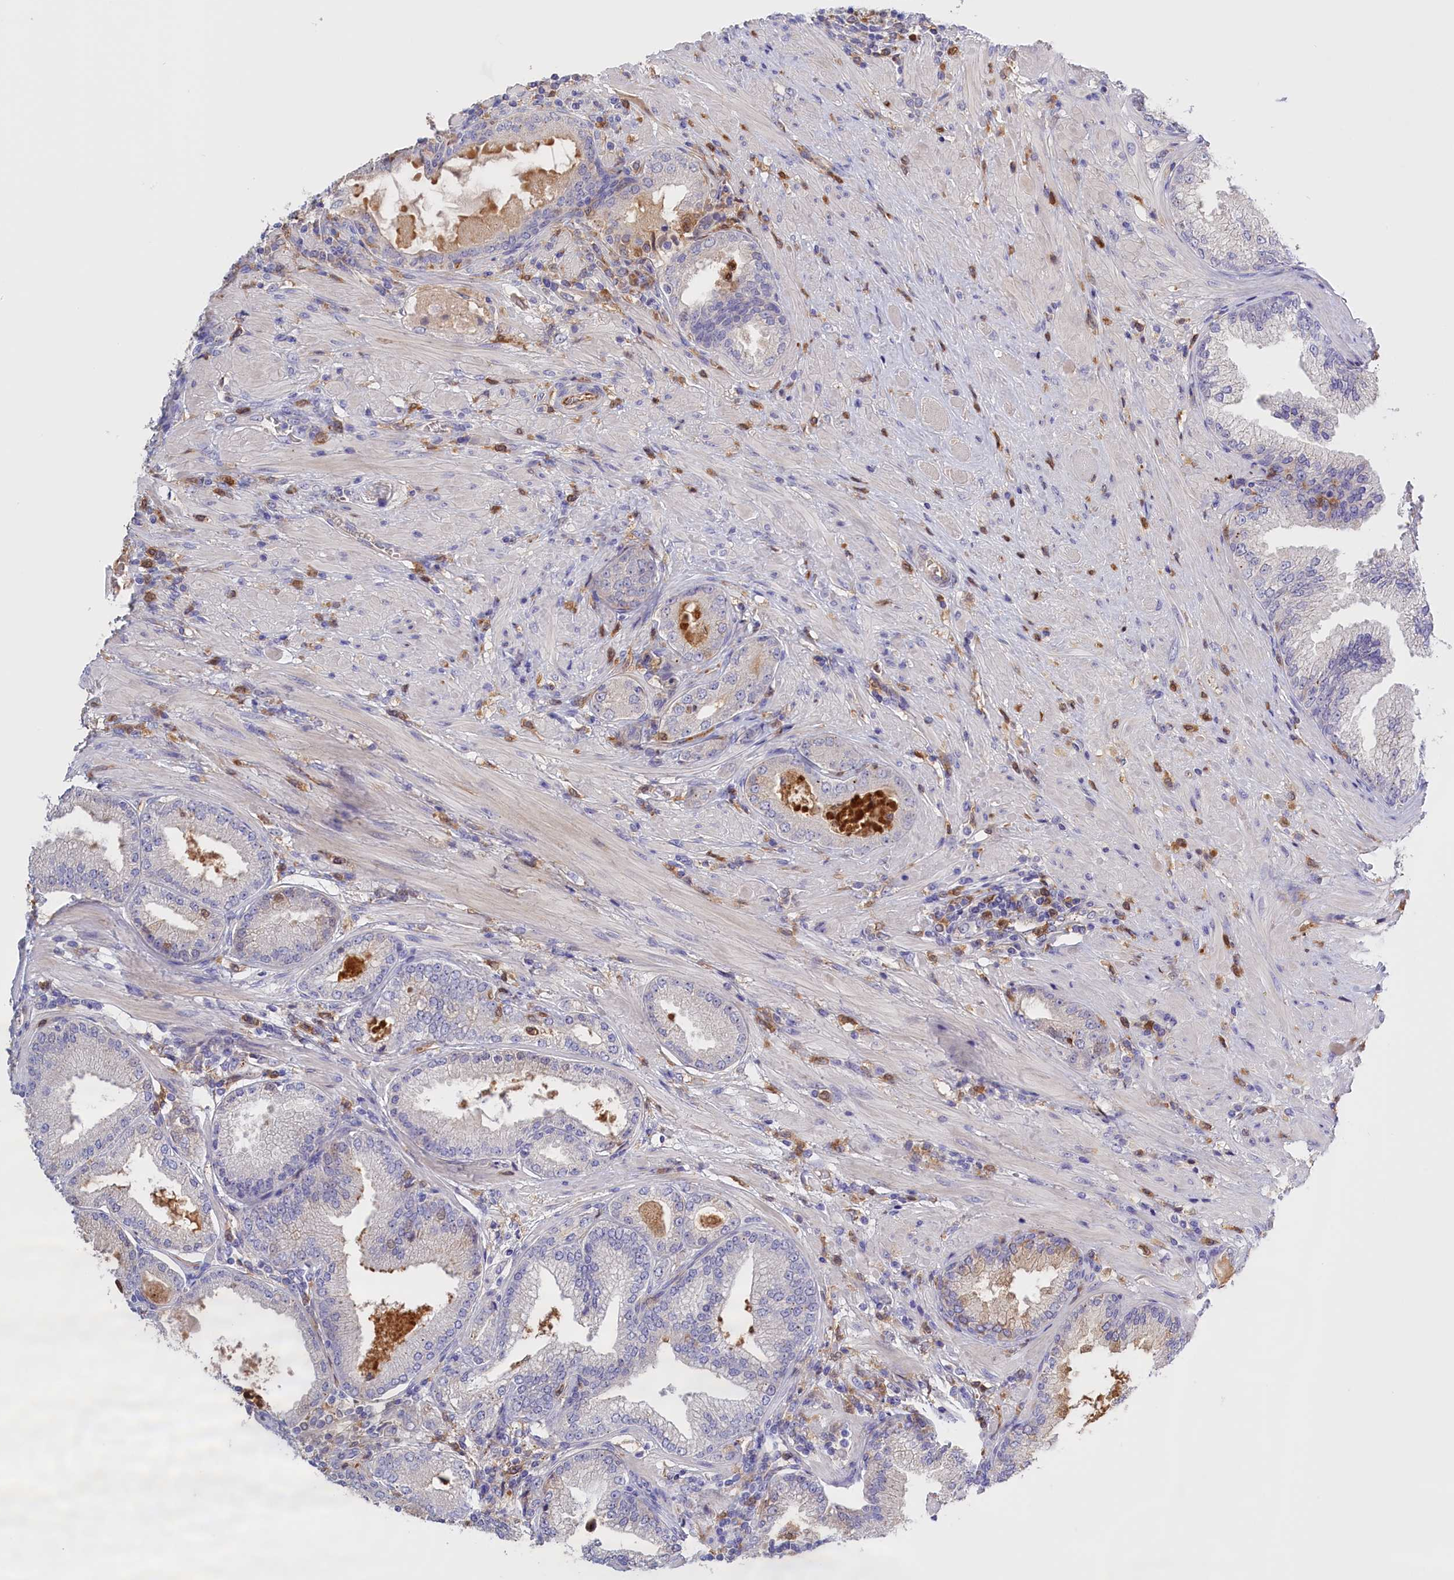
{"staining": {"intensity": "negative", "quantity": "none", "location": "none"}, "tissue": "prostate cancer", "cell_type": "Tumor cells", "image_type": "cancer", "snomed": [{"axis": "morphology", "description": "Adenocarcinoma, High grade"}, {"axis": "topography", "description": "Prostate"}], "caption": "Tumor cells show no significant staining in high-grade adenocarcinoma (prostate).", "gene": "FAM149B1", "patient": {"sex": "male", "age": 71}}